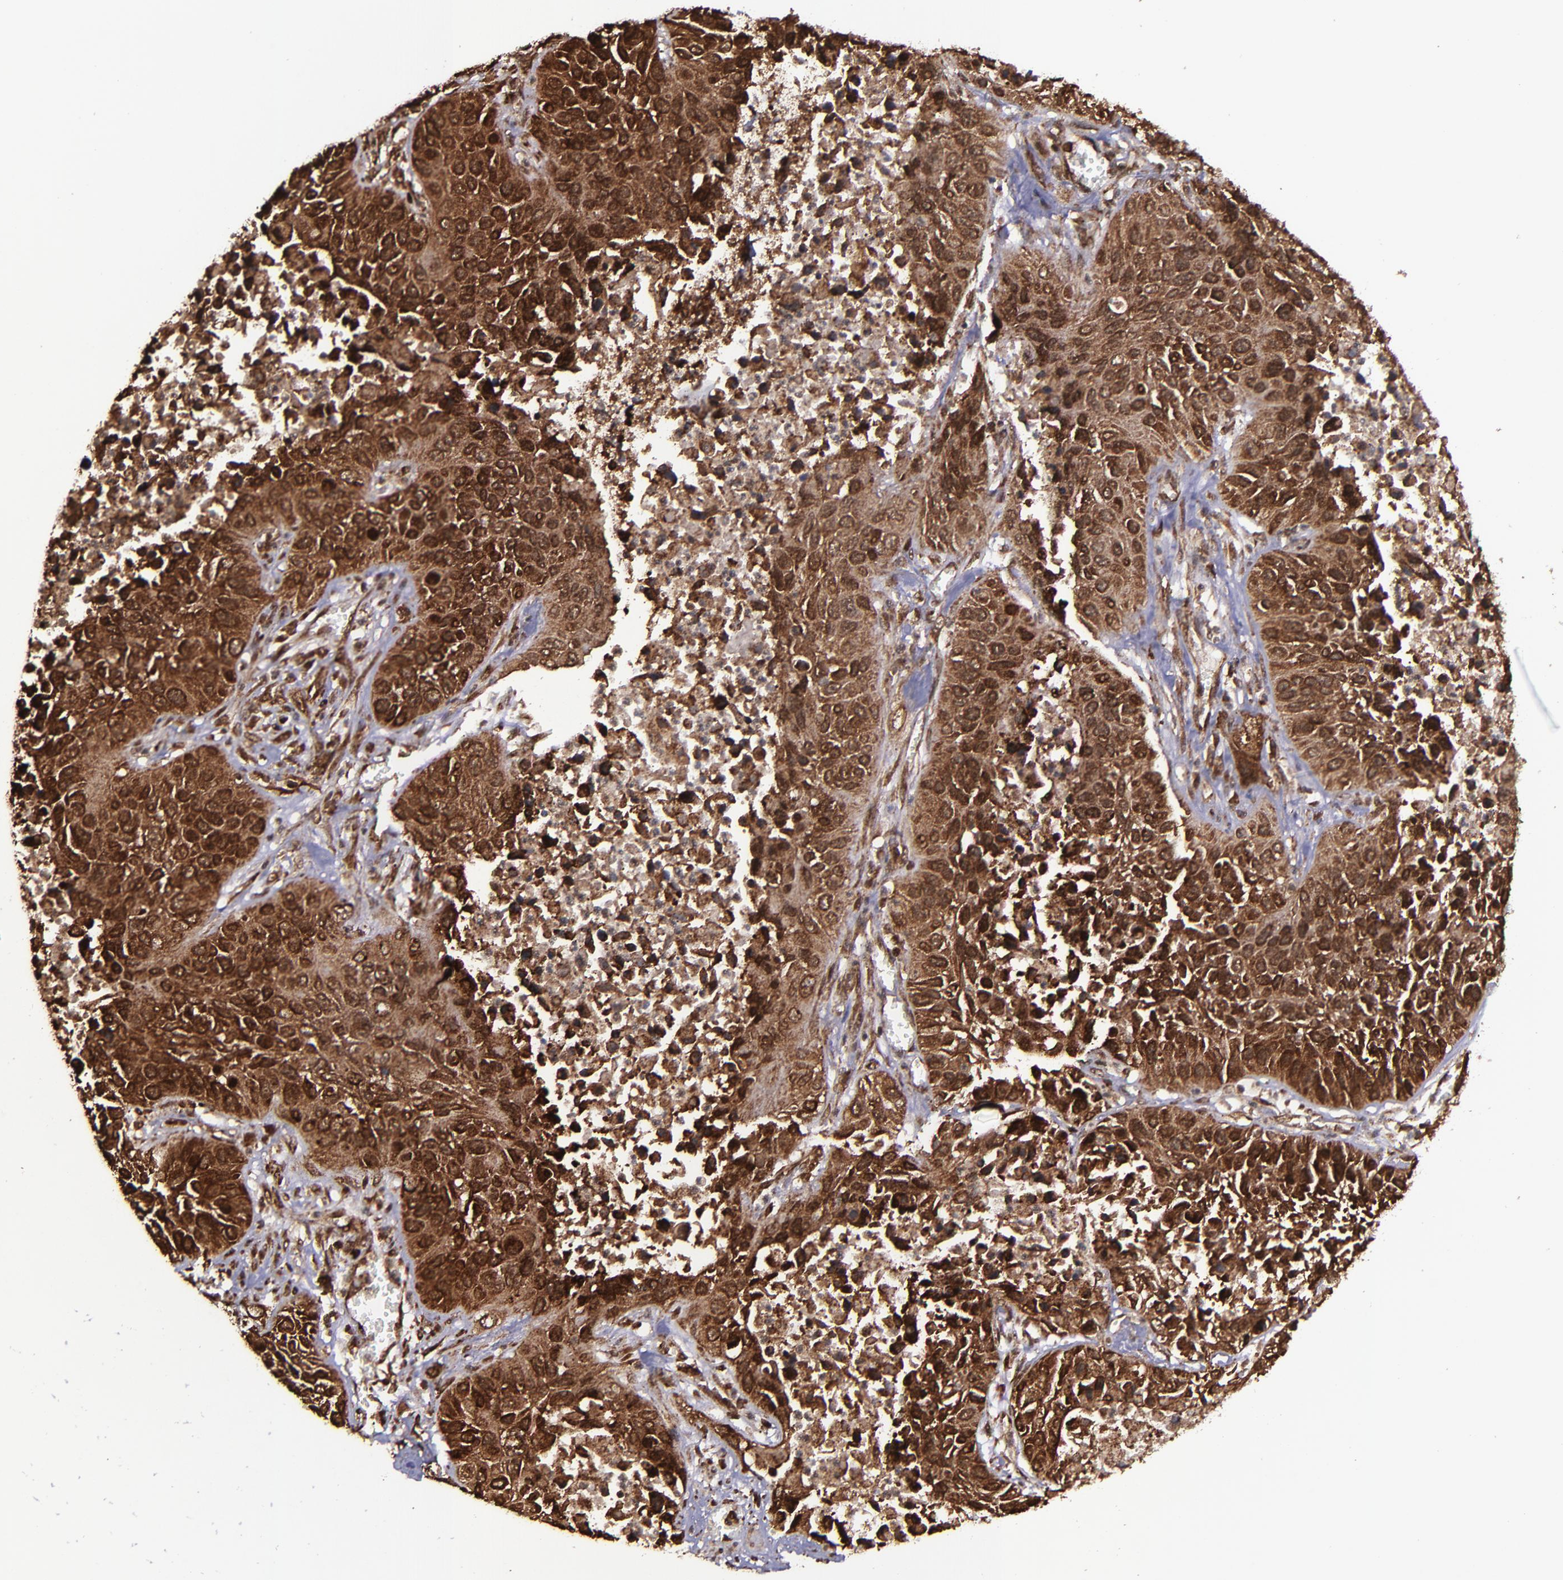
{"staining": {"intensity": "strong", "quantity": ">75%", "location": "cytoplasmic/membranous,nuclear"}, "tissue": "lung cancer", "cell_type": "Tumor cells", "image_type": "cancer", "snomed": [{"axis": "morphology", "description": "Squamous cell carcinoma, NOS"}, {"axis": "topography", "description": "Lung"}], "caption": "This image displays immunohistochemistry (IHC) staining of human lung cancer, with high strong cytoplasmic/membranous and nuclear staining in approximately >75% of tumor cells.", "gene": "EIF4ENIF1", "patient": {"sex": "female", "age": 76}}